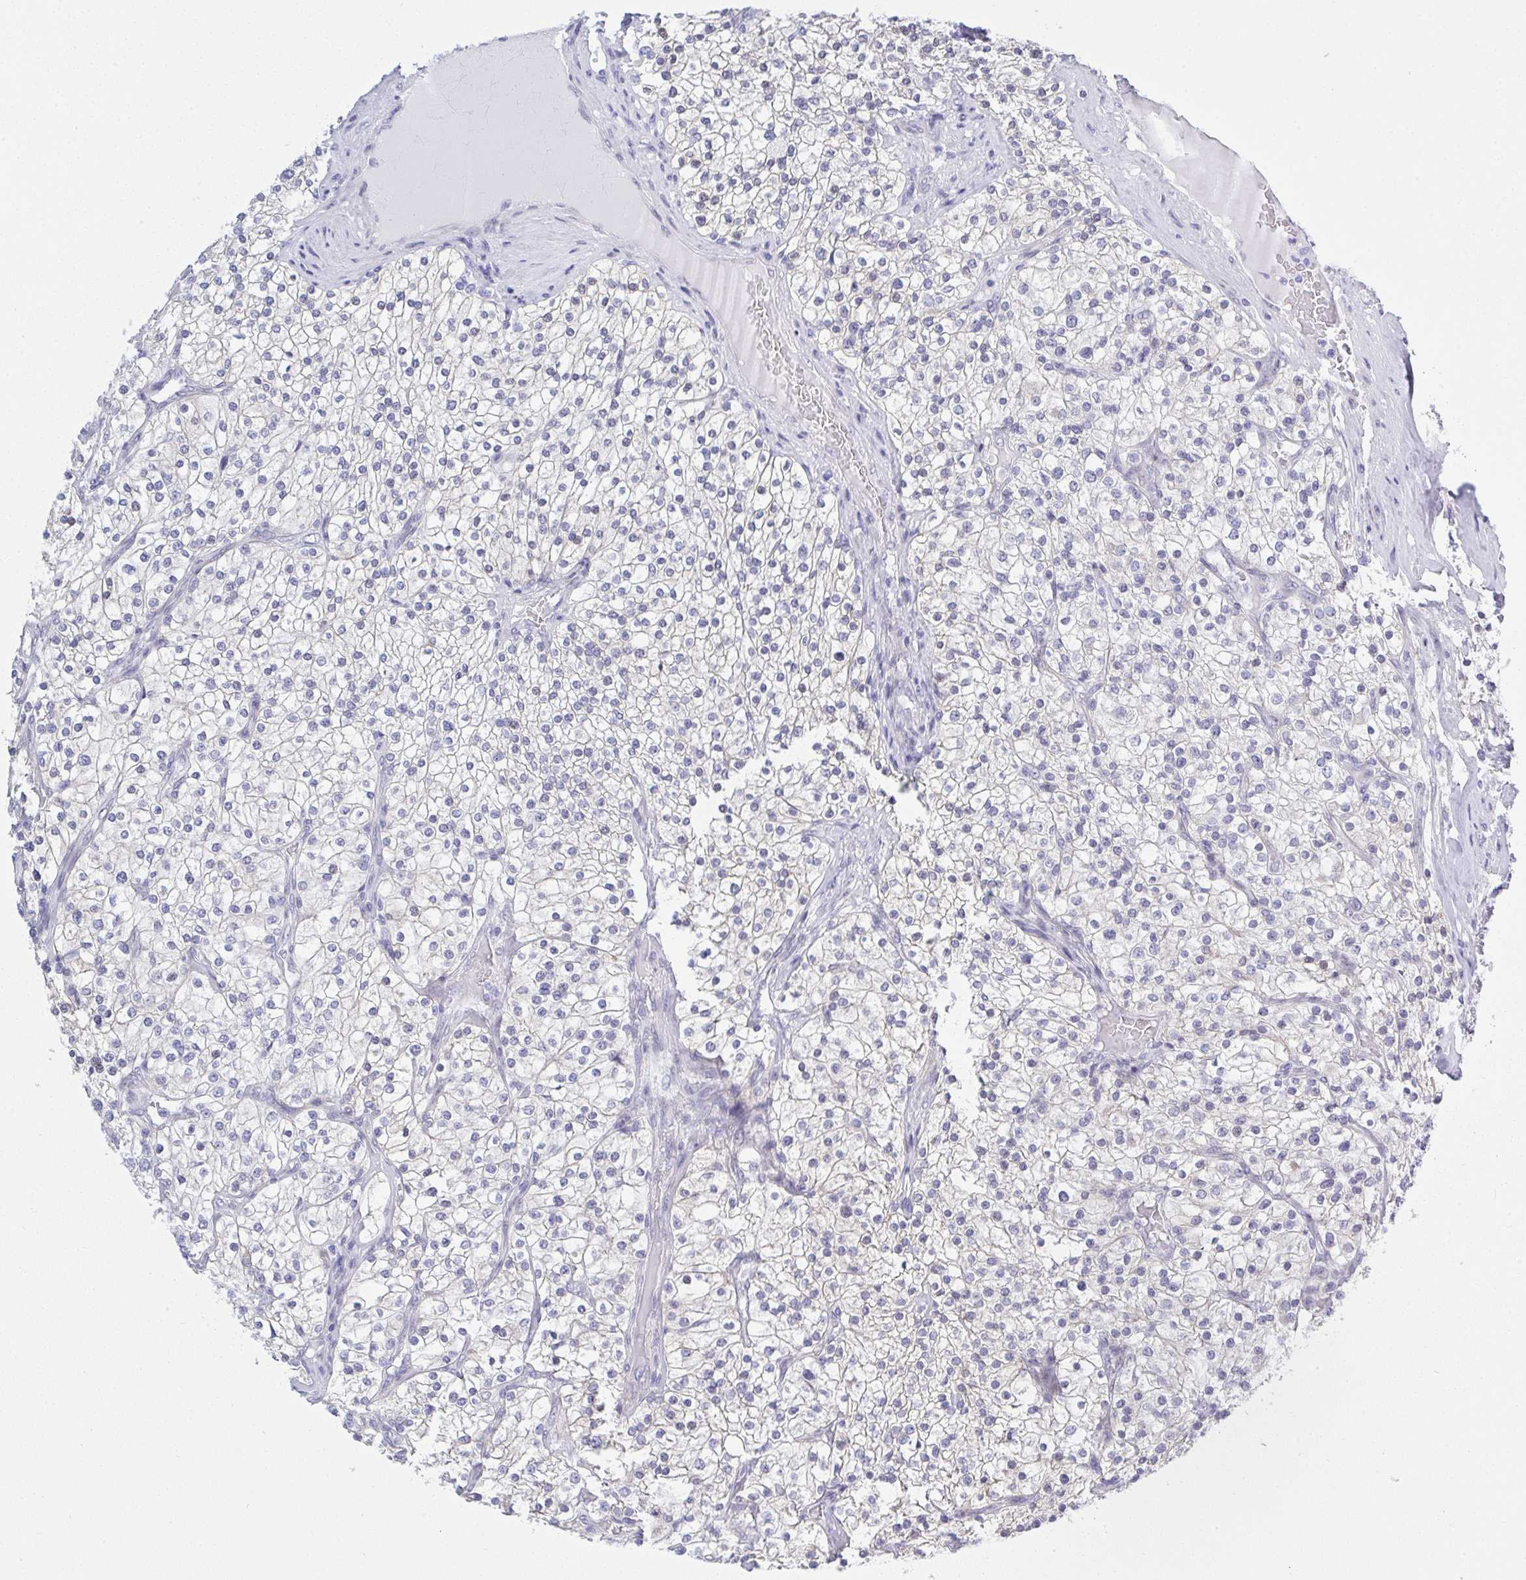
{"staining": {"intensity": "negative", "quantity": "none", "location": "none"}, "tissue": "renal cancer", "cell_type": "Tumor cells", "image_type": "cancer", "snomed": [{"axis": "morphology", "description": "Adenocarcinoma, NOS"}, {"axis": "topography", "description": "Kidney"}], "caption": "DAB immunohistochemical staining of human renal adenocarcinoma reveals no significant staining in tumor cells.", "gene": "MFSD4A", "patient": {"sex": "male", "age": 80}}